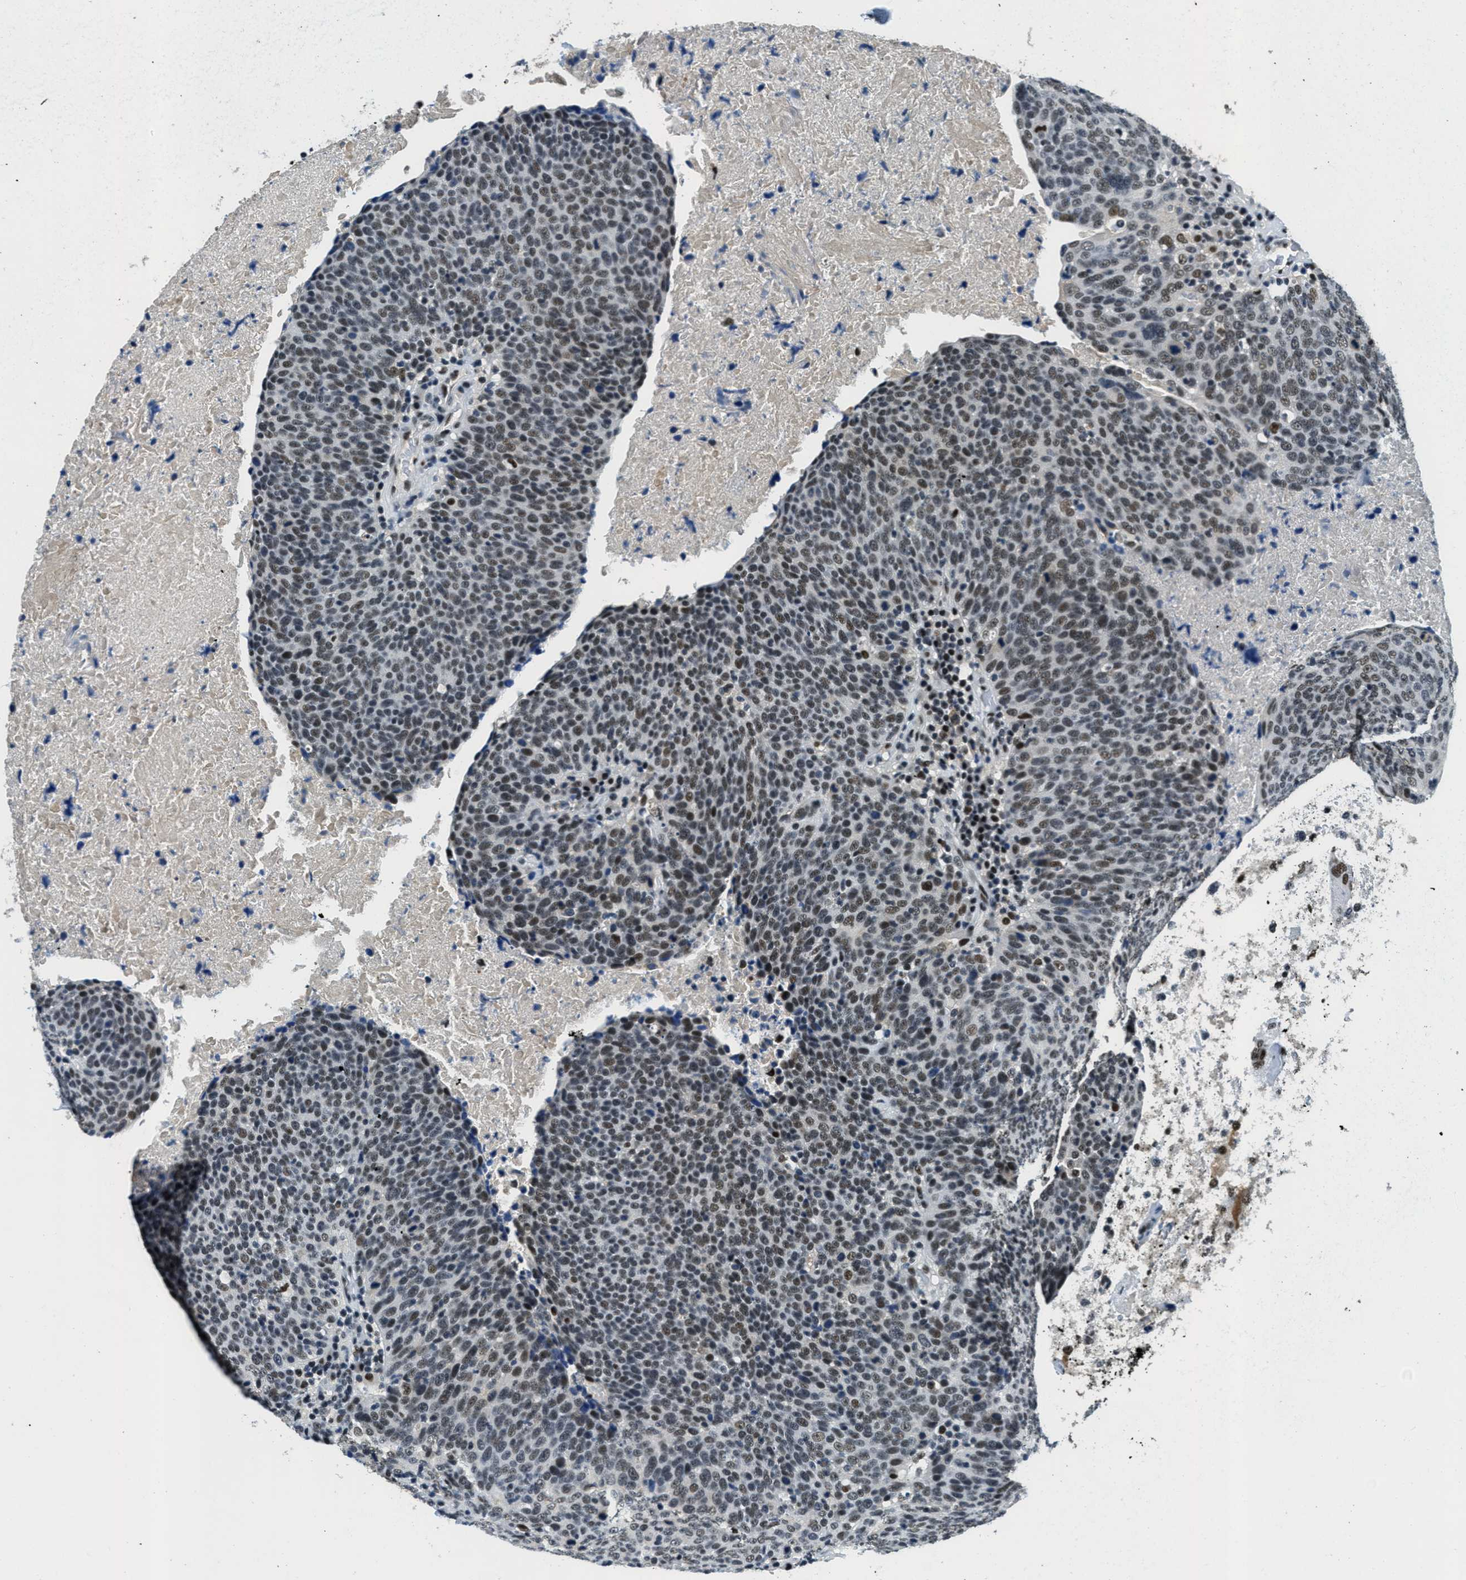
{"staining": {"intensity": "moderate", "quantity": ">75%", "location": "nuclear"}, "tissue": "head and neck cancer", "cell_type": "Tumor cells", "image_type": "cancer", "snomed": [{"axis": "morphology", "description": "Squamous cell carcinoma, NOS"}, {"axis": "morphology", "description": "Squamous cell carcinoma, metastatic, NOS"}, {"axis": "topography", "description": "Lymph node"}, {"axis": "topography", "description": "Head-Neck"}], "caption": "The image shows immunohistochemical staining of head and neck cancer (squamous cell carcinoma). There is moderate nuclear expression is seen in approximately >75% of tumor cells. (IHC, brightfield microscopy, high magnification).", "gene": "SSB", "patient": {"sex": "male", "age": 62}}